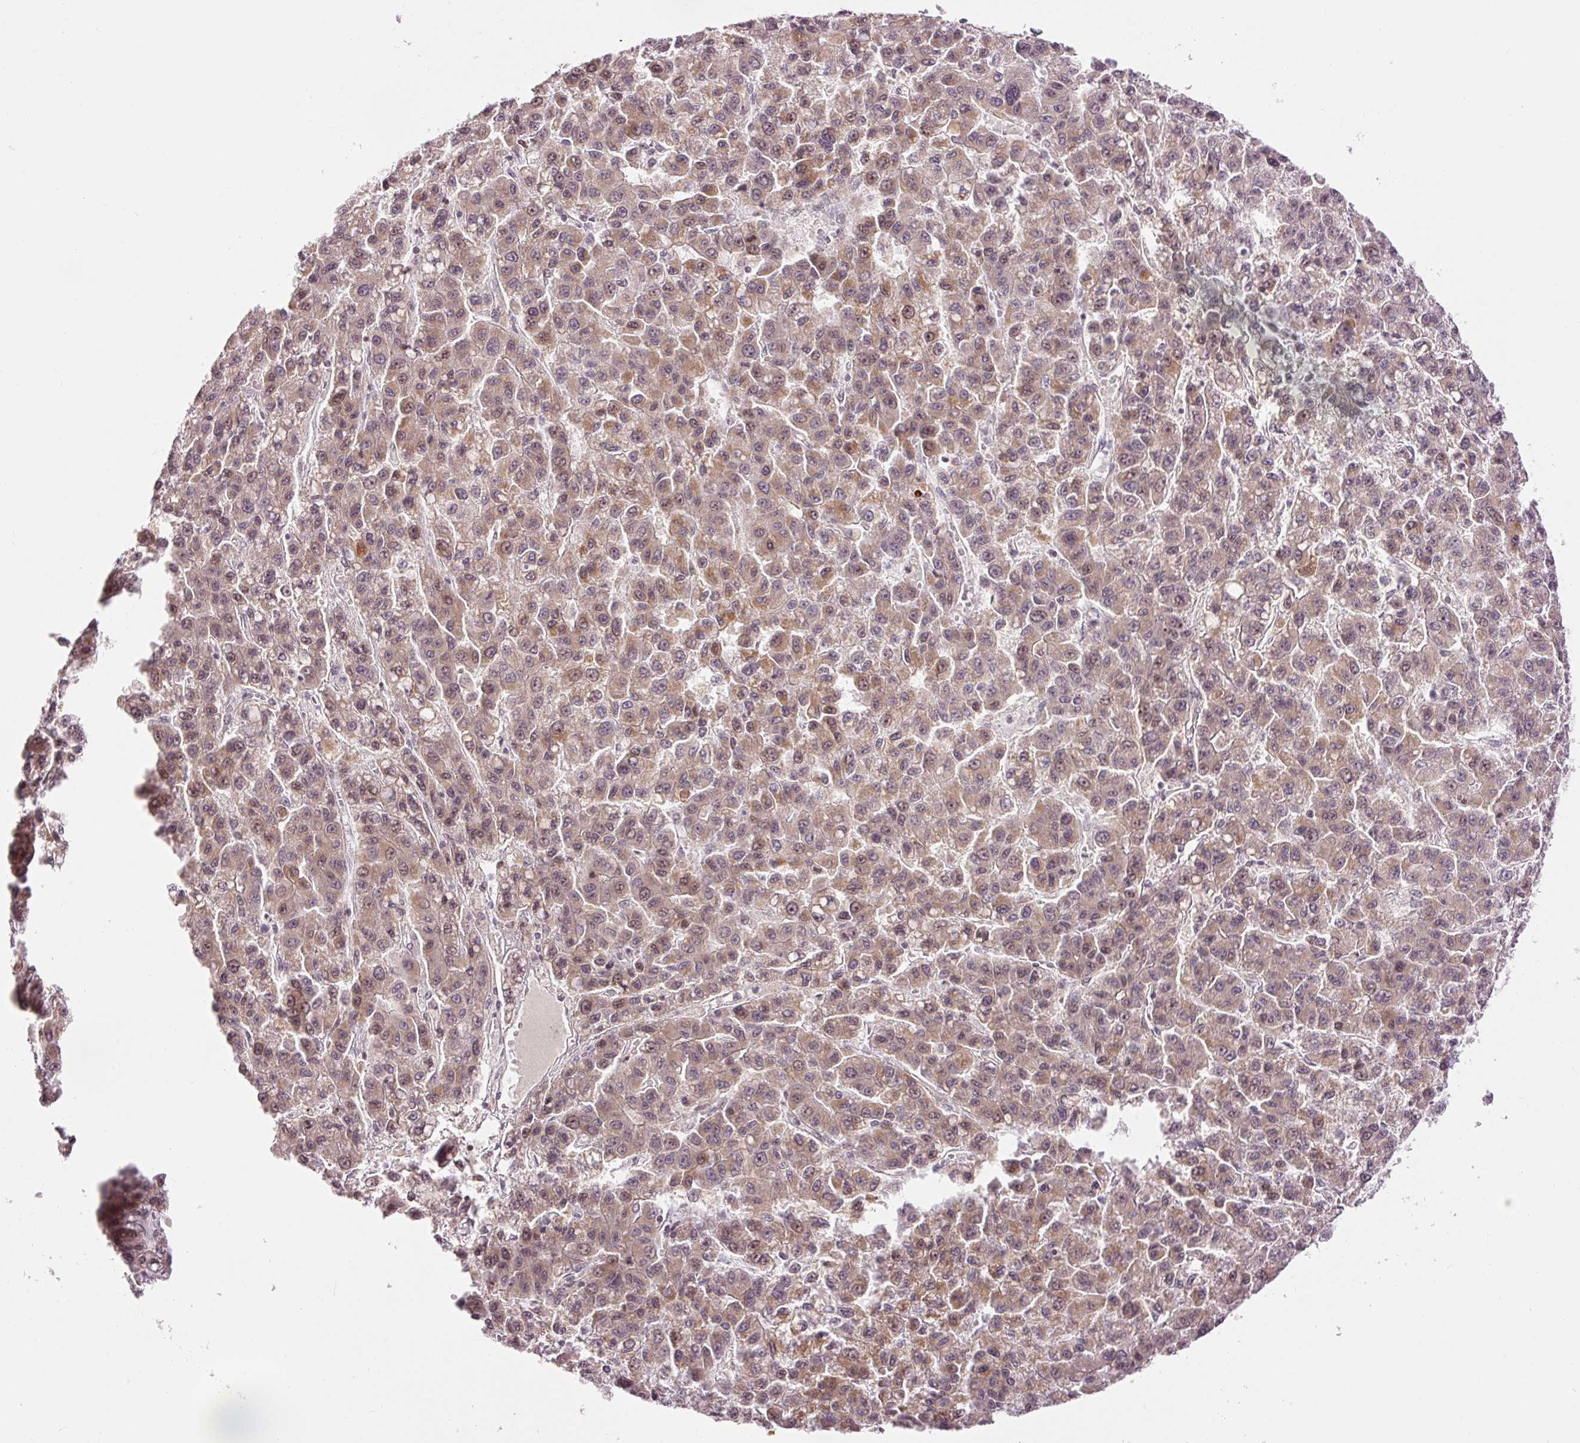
{"staining": {"intensity": "moderate", "quantity": ">75%", "location": "cytoplasmic/membranous"}, "tissue": "liver cancer", "cell_type": "Tumor cells", "image_type": "cancer", "snomed": [{"axis": "morphology", "description": "Carcinoma, Hepatocellular, NOS"}, {"axis": "topography", "description": "Liver"}], "caption": "About >75% of tumor cells in human hepatocellular carcinoma (liver) reveal moderate cytoplasmic/membranous protein staining as visualized by brown immunohistochemical staining.", "gene": "ABHD11", "patient": {"sex": "male", "age": 70}}